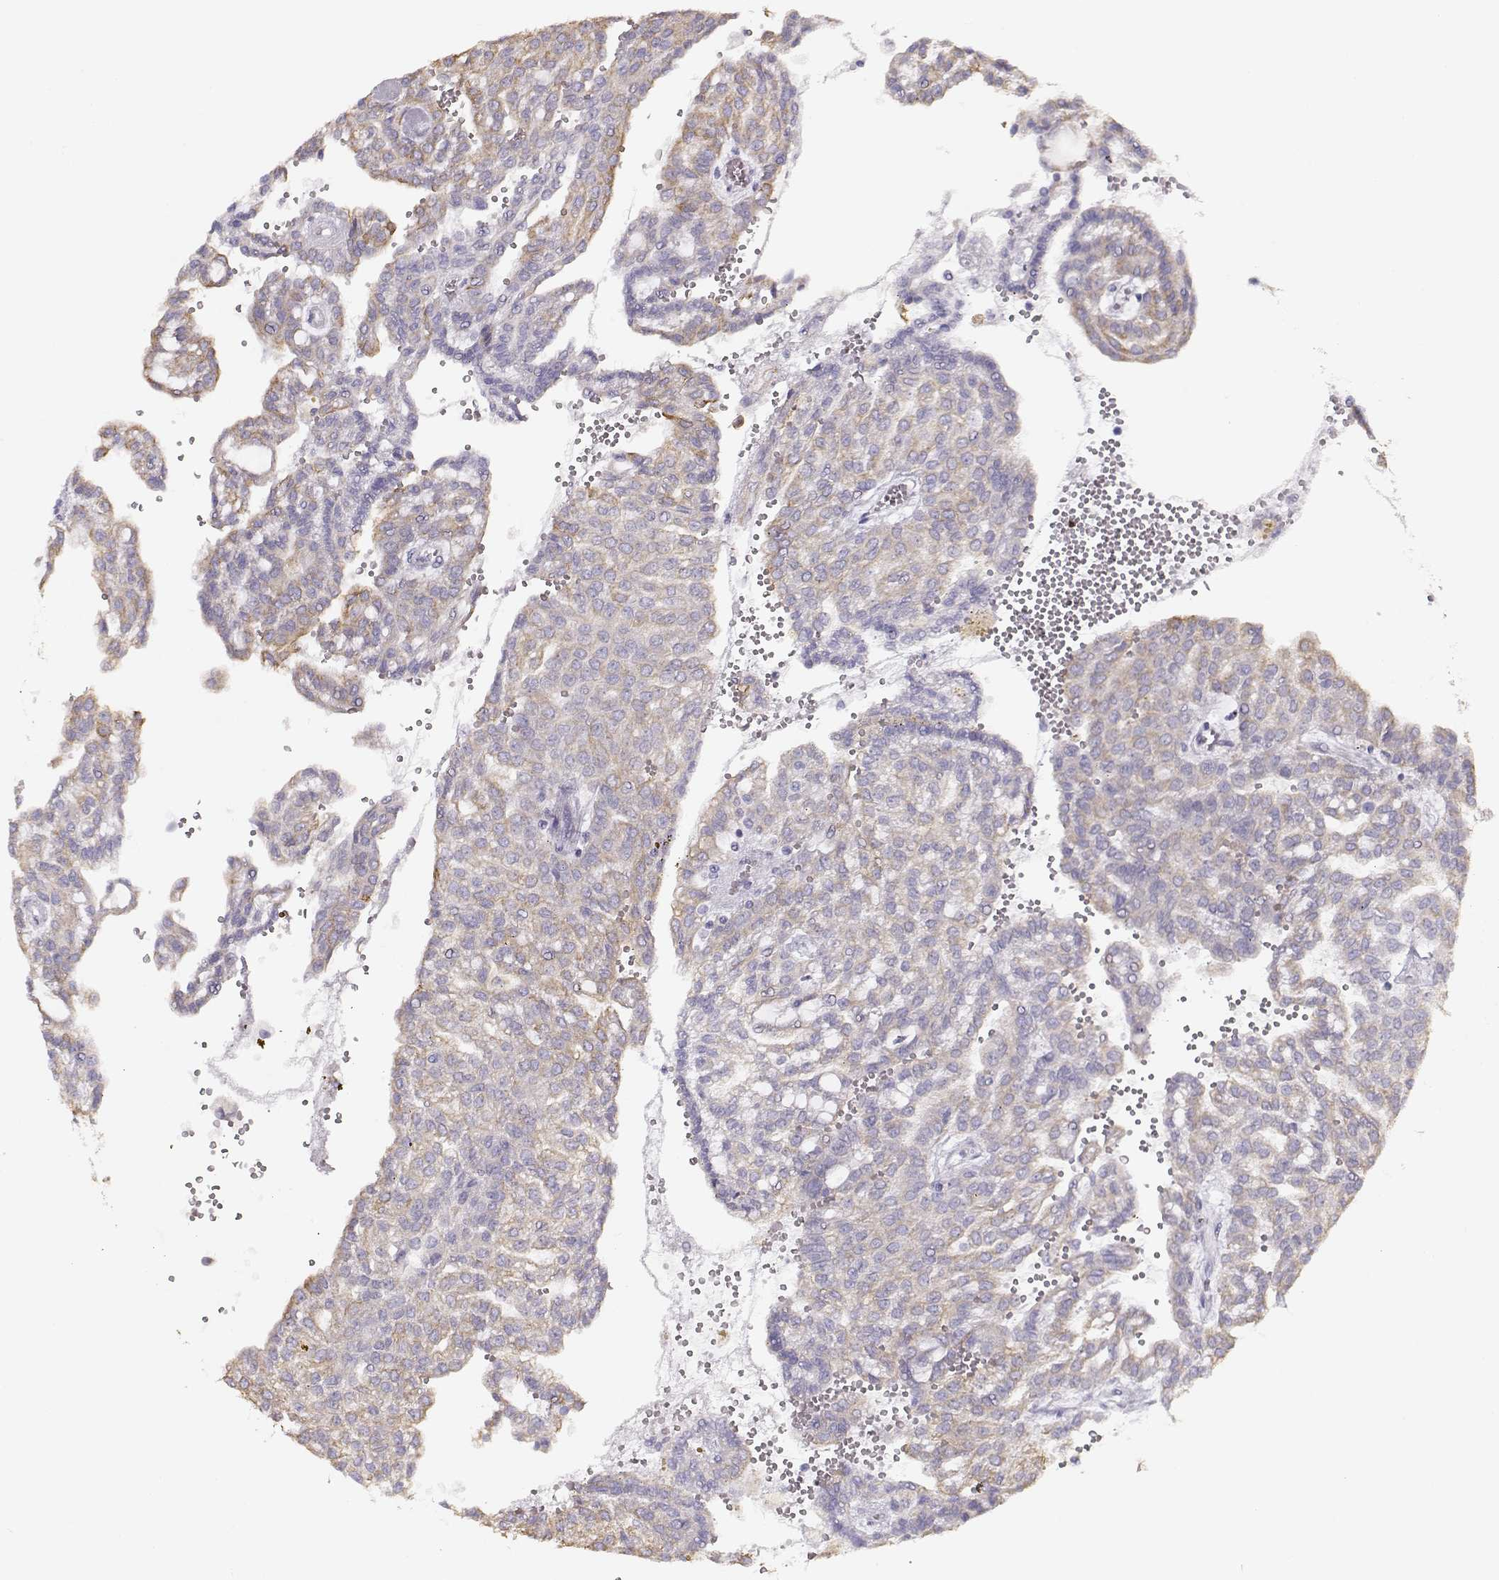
{"staining": {"intensity": "weak", "quantity": "<25%", "location": "cytoplasmic/membranous"}, "tissue": "renal cancer", "cell_type": "Tumor cells", "image_type": "cancer", "snomed": [{"axis": "morphology", "description": "Adenocarcinoma, NOS"}, {"axis": "topography", "description": "Kidney"}], "caption": "The IHC micrograph has no significant staining in tumor cells of renal adenocarcinoma tissue.", "gene": "S100B", "patient": {"sex": "male", "age": 63}}